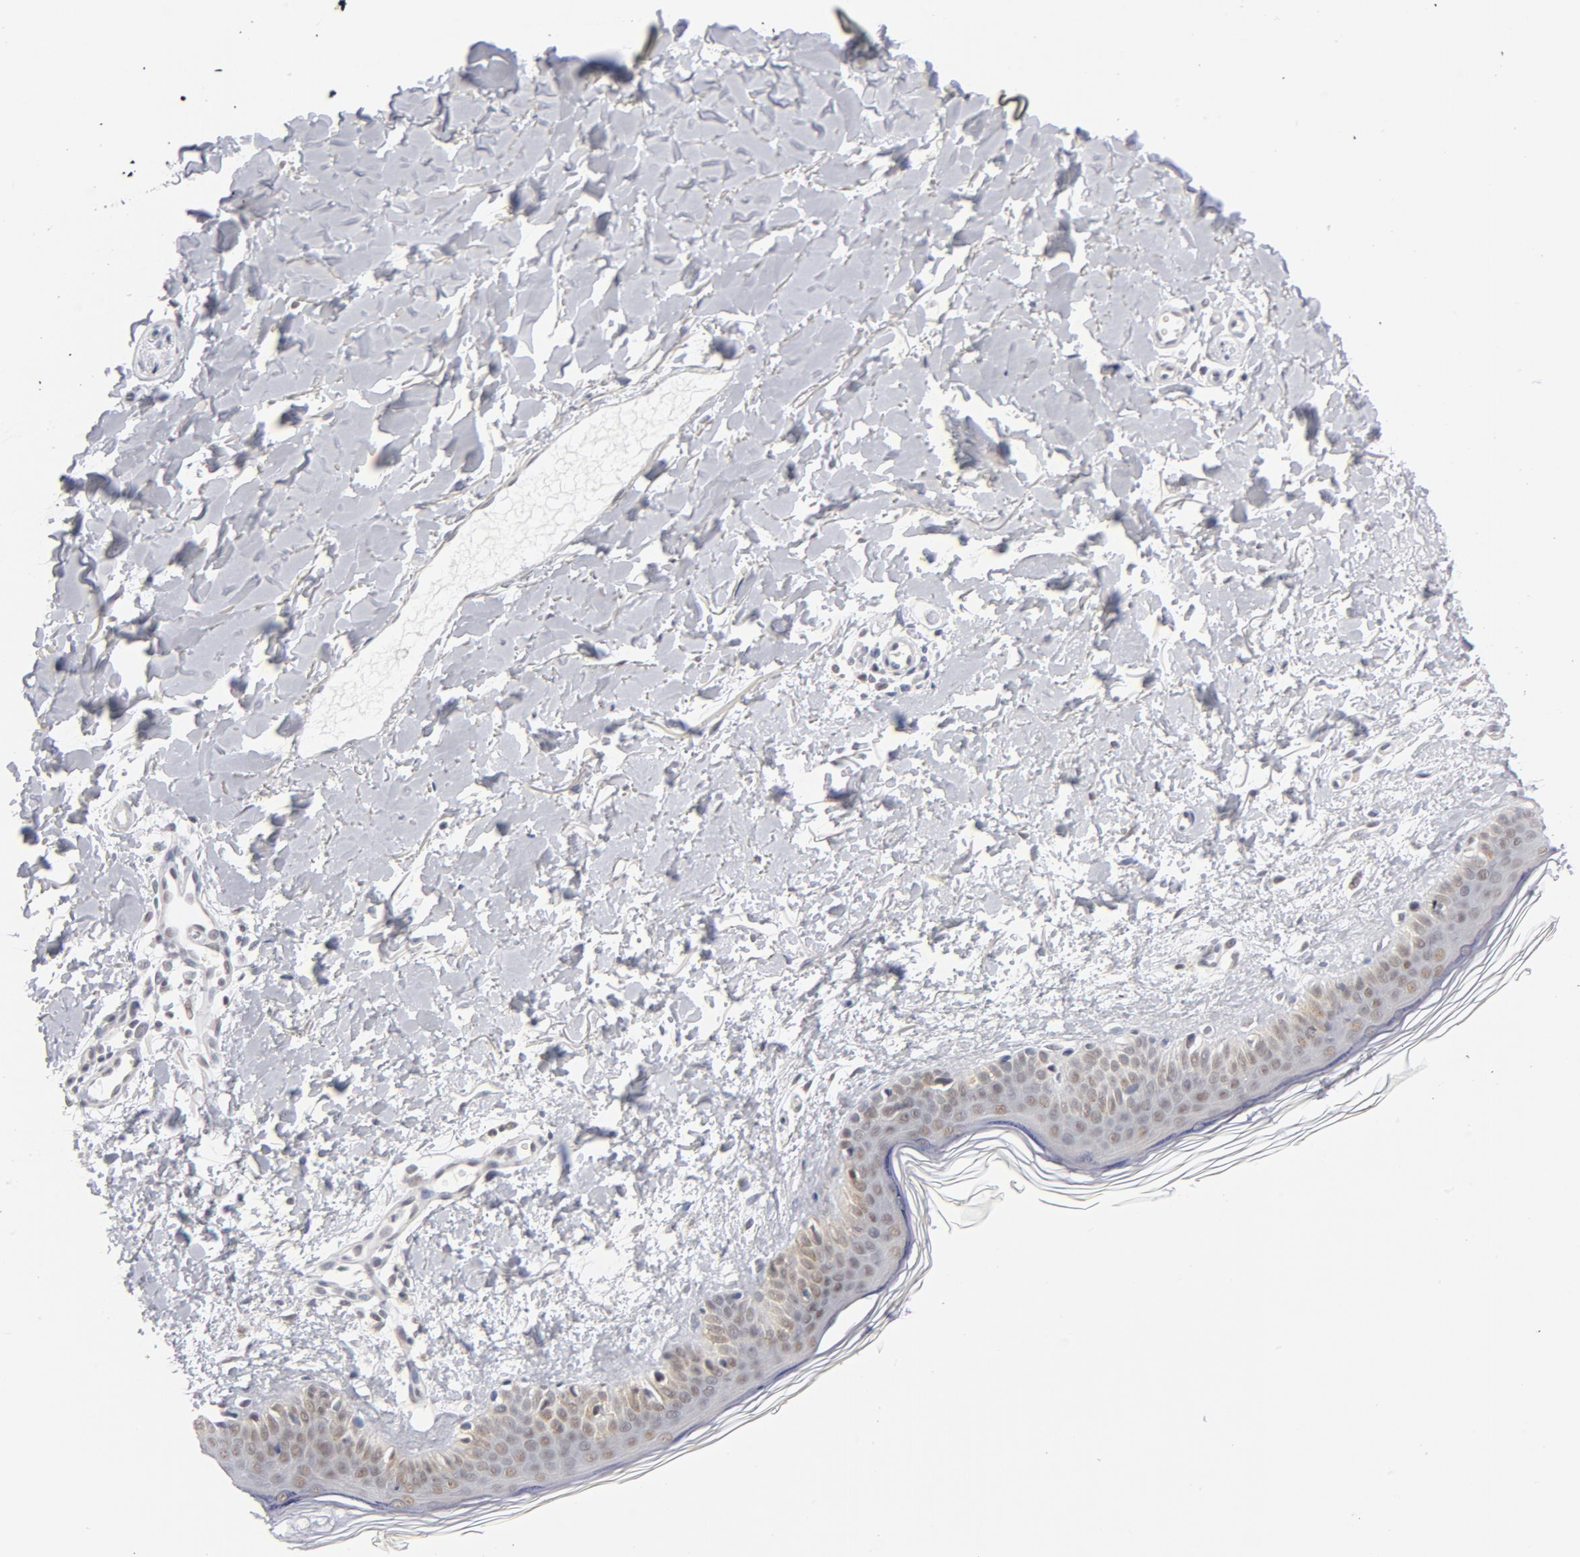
{"staining": {"intensity": "negative", "quantity": "none", "location": "none"}, "tissue": "skin", "cell_type": "Fibroblasts", "image_type": "normal", "snomed": [{"axis": "morphology", "description": "Normal tissue, NOS"}, {"axis": "topography", "description": "Skin"}], "caption": "The image reveals no significant expression in fibroblasts of skin. (Stains: DAB immunohistochemistry (IHC) with hematoxylin counter stain, Microscopy: brightfield microscopy at high magnification).", "gene": "BAP1", "patient": {"sex": "female", "age": 56}}